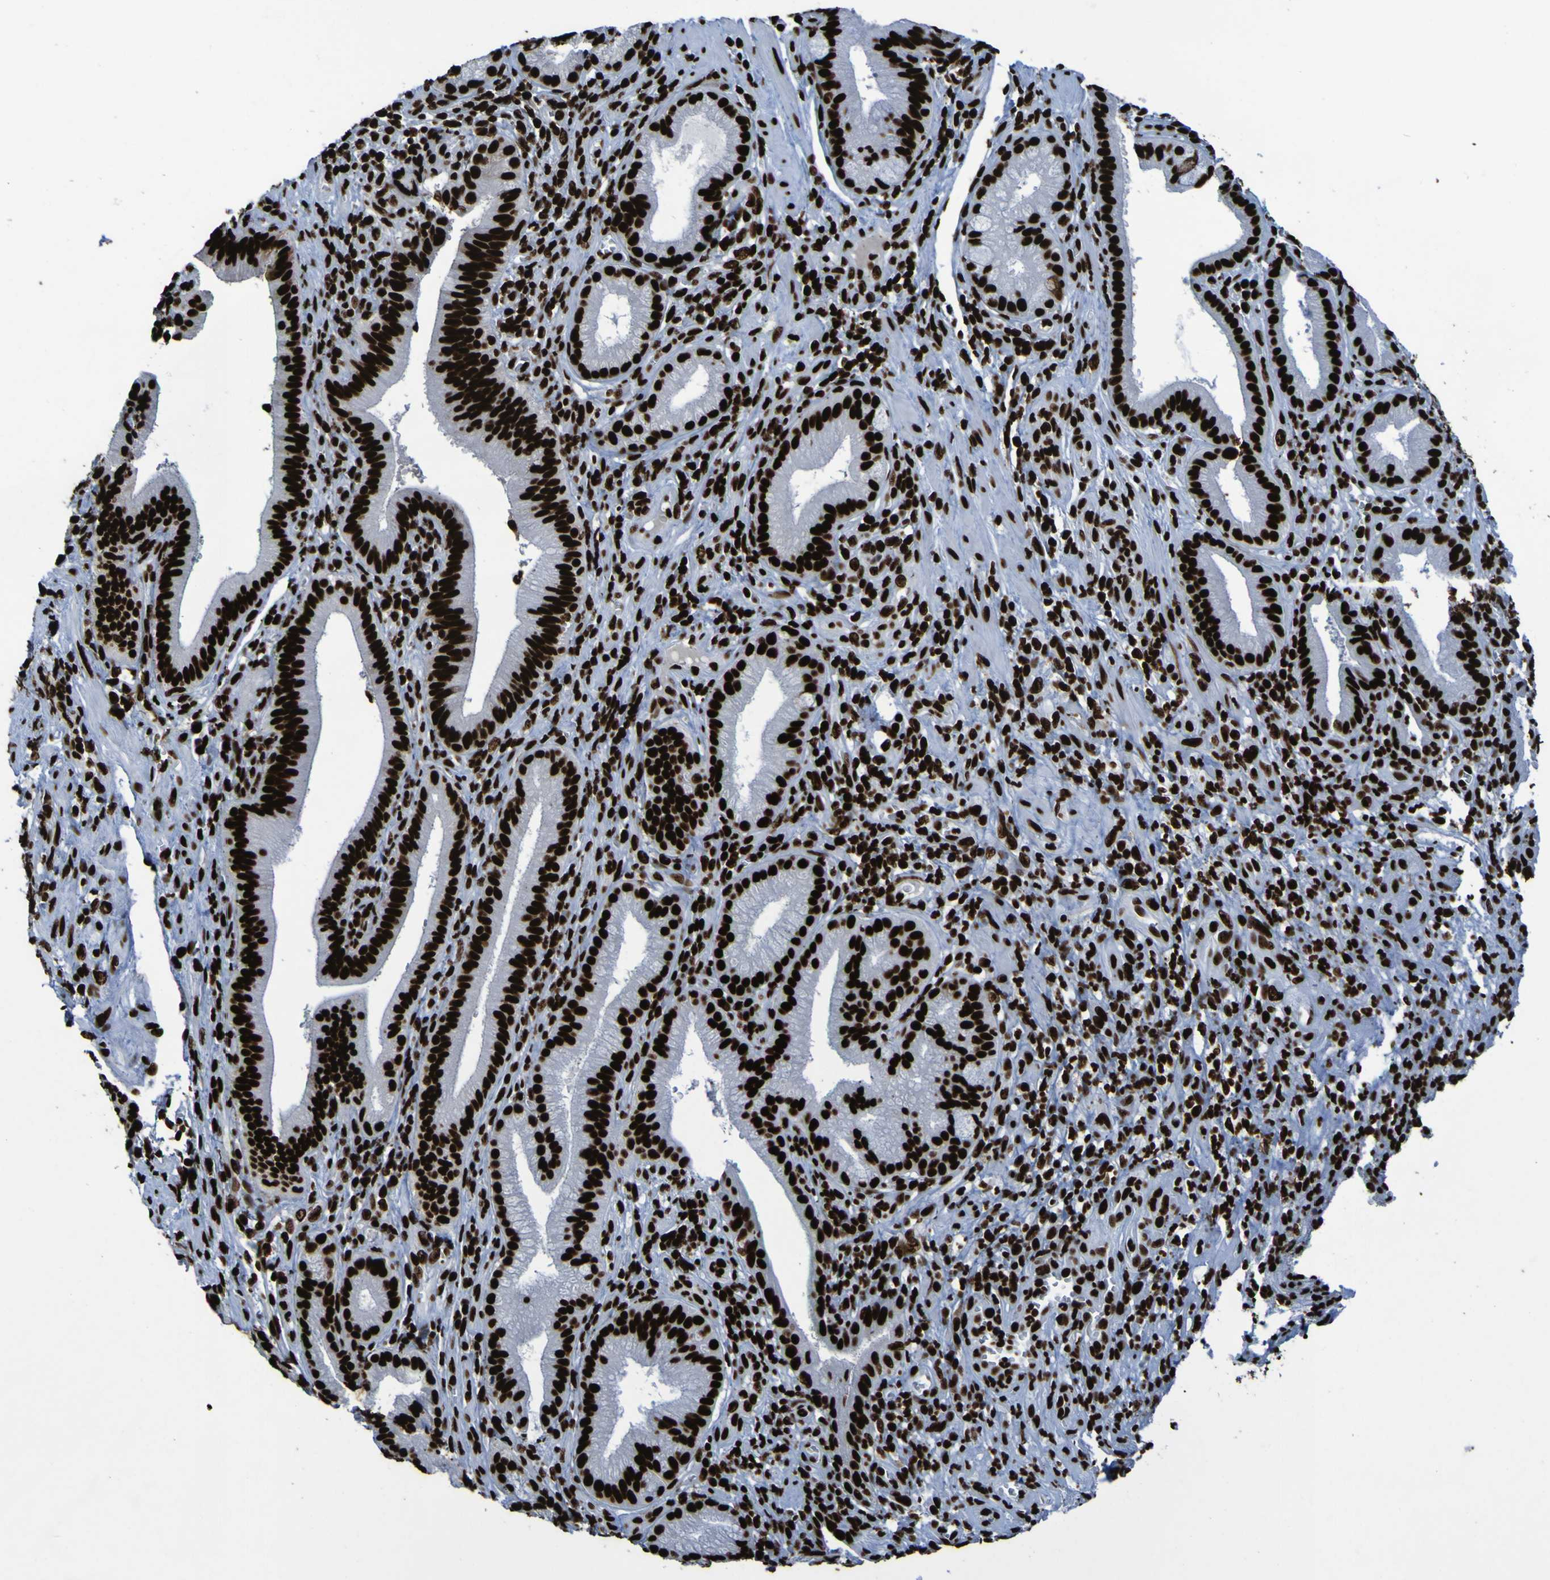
{"staining": {"intensity": "strong", "quantity": ">75%", "location": "nuclear"}, "tissue": "pancreatic cancer", "cell_type": "Tumor cells", "image_type": "cancer", "snomed": [{"axis": "morphology", "description": "Adenocarcinoma, NOS"}, {"axis": "topography", "description": "Pancreas"}], "caption": "A micrograph showing strong nuclear positivity in about >75% of tumor cells in adenocarcinoma (pancreatic), as visualized by brown immunohistochemical staining.", "gene": "NPM1", "patient": {"sex": "female", "age": 75}}